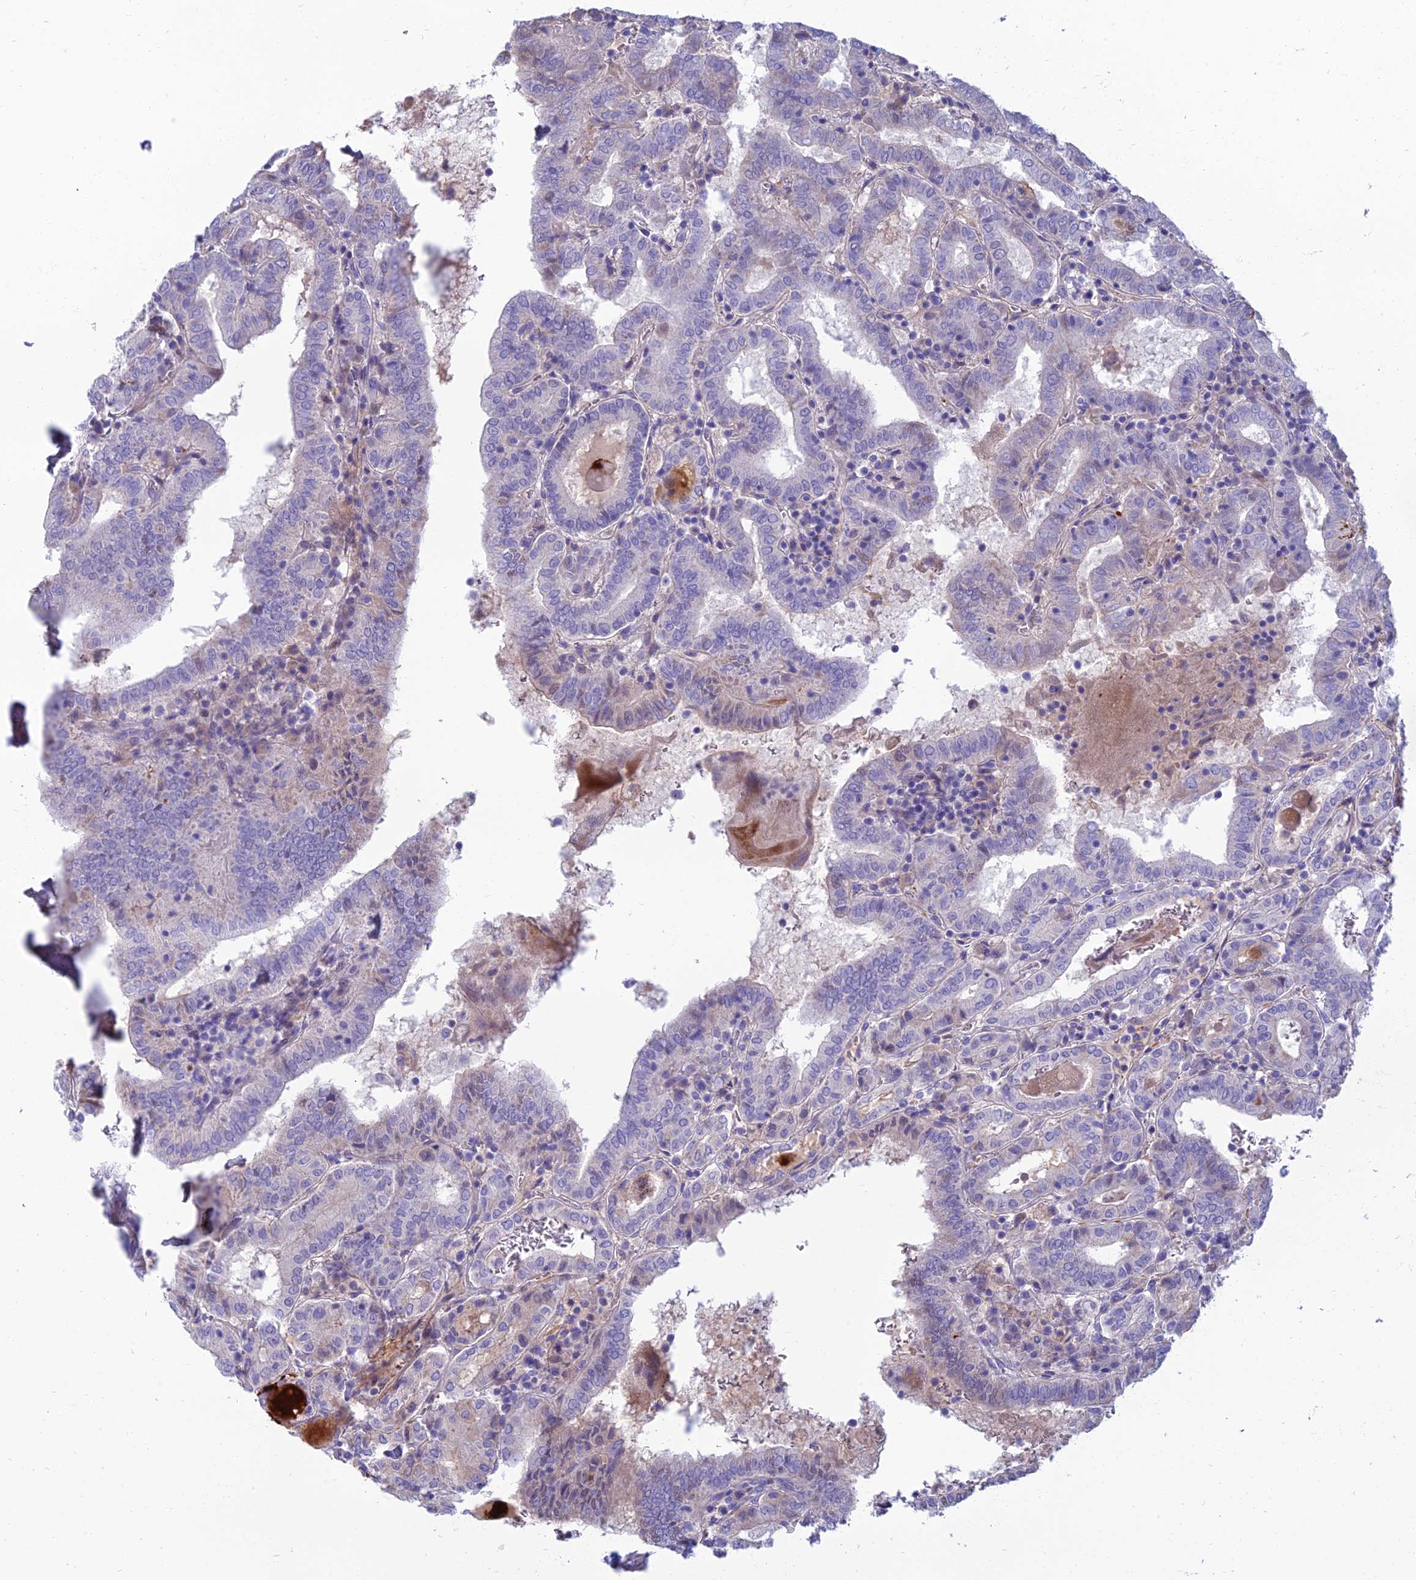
{"staining": {"intensity": "negative", "quantity": "none", "location": "none"}, "tissue": "thyroid cancer", "cell_type": "Tumor cells", "image_type": "cancer", "snomed": [{"axis": "morphology", "description": "Papillary adenocarcinoma, NOS"}, {"axis": "topography", "description": "Thyroid gland"}], "caption": "Immunohistochemistry photomicrograph of neoplastic tissue: thyroid papillary adenocarcinoma stained with DAB demonstrates no significant protein staining in tumor cells.", "gene": "SPTLC3", "patient": {"sex": "female", "age": 72}}